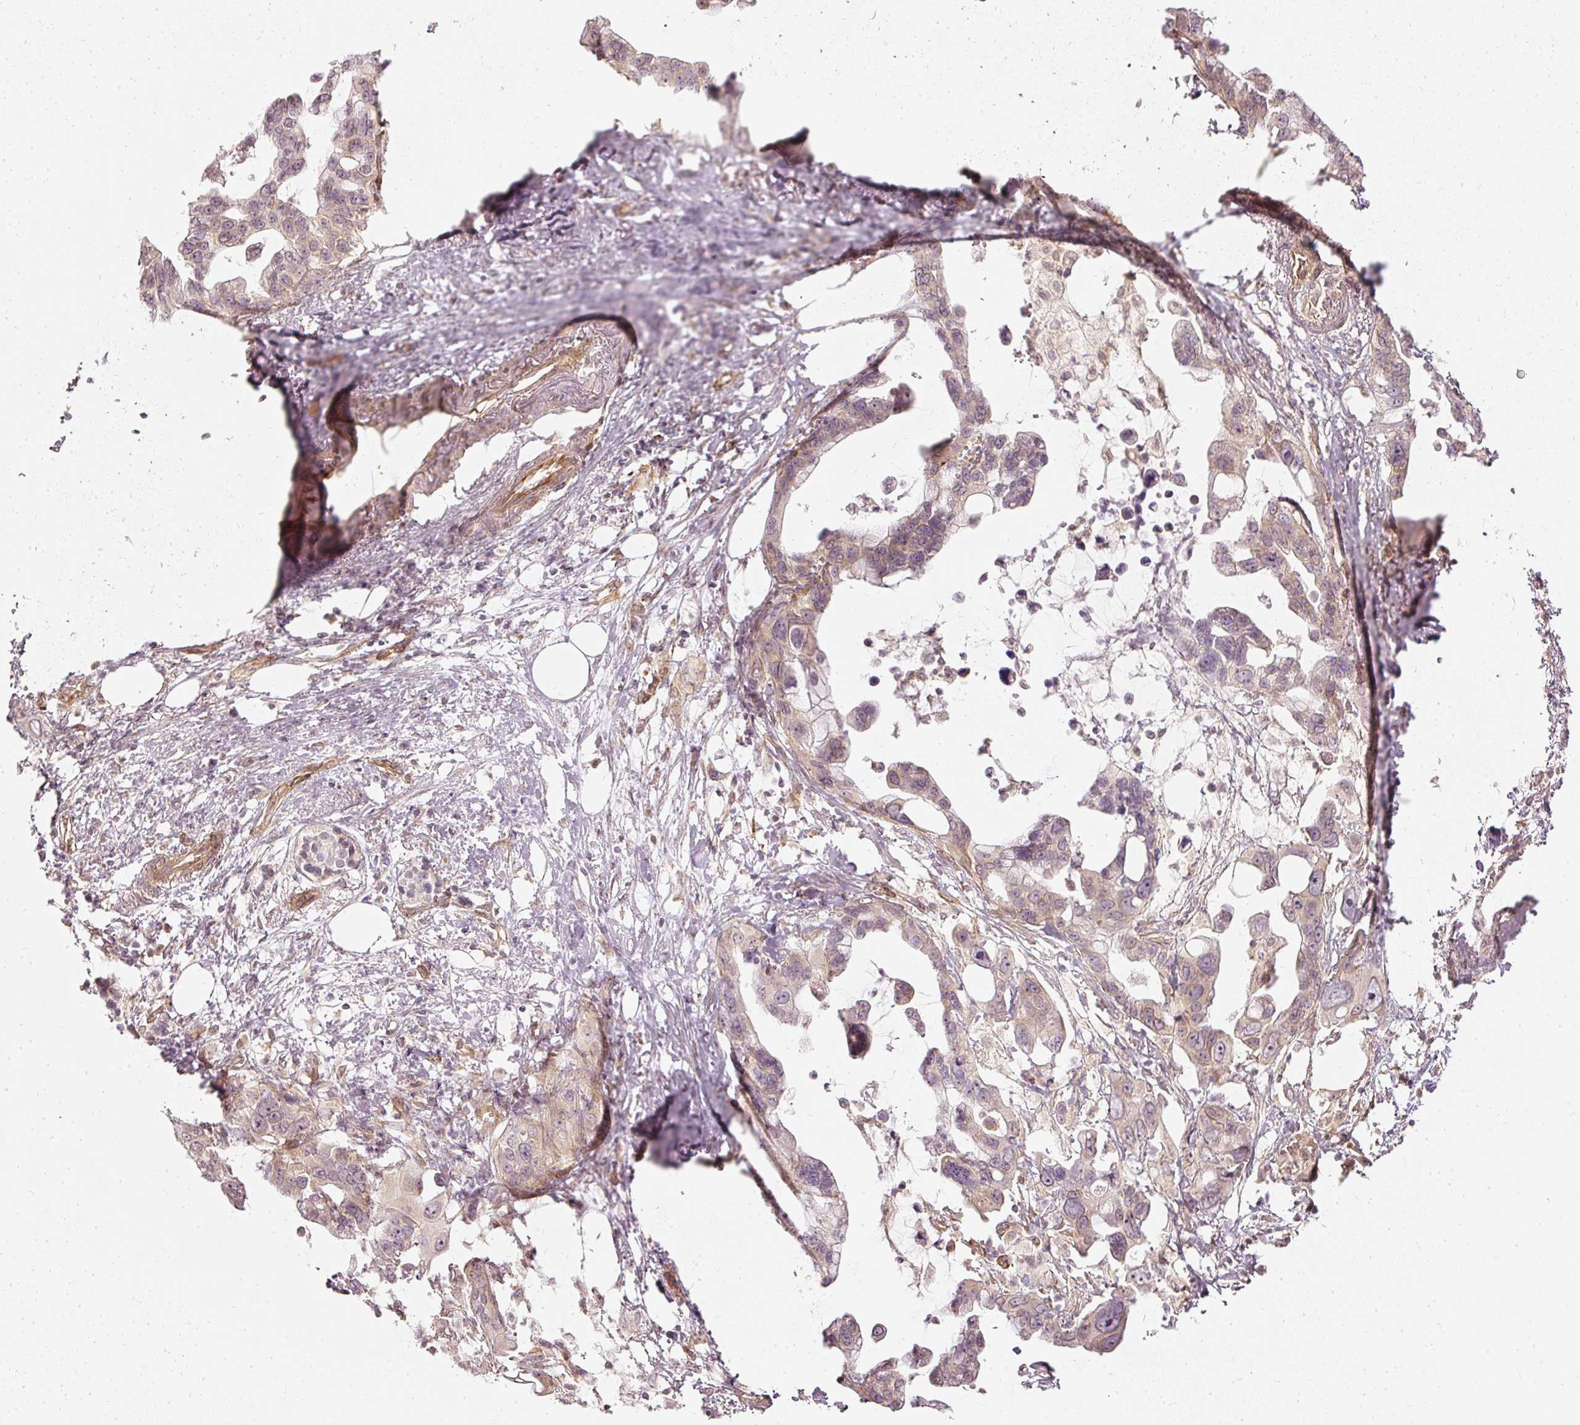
{"staining": {"intensity": "weak", "quantity": "25%-75%", "location": "cytoplasmic/membranous"}, "tissue": "pancreatic cancer", "cell_type": "Tumor cells", "image_type": "cancer", "snomed": [{"axis": "morphology", "description": "Adenocarcinoma, NOS"}, {"axis": "topography", "description": "Pancreas"}], "caption": "Immunohistochemistry (IHC) image of neoplastic tissue: pancreatic adenocarcinoma stained using IHC reveals low levels of weak protein expression localized specifically in the cytoplasmic/membranous of tumor cells, appearing as a cytoplasmic/membranous brown color.", "gene": "DRD2", "patient": {"sex": "female", "age": 83}}